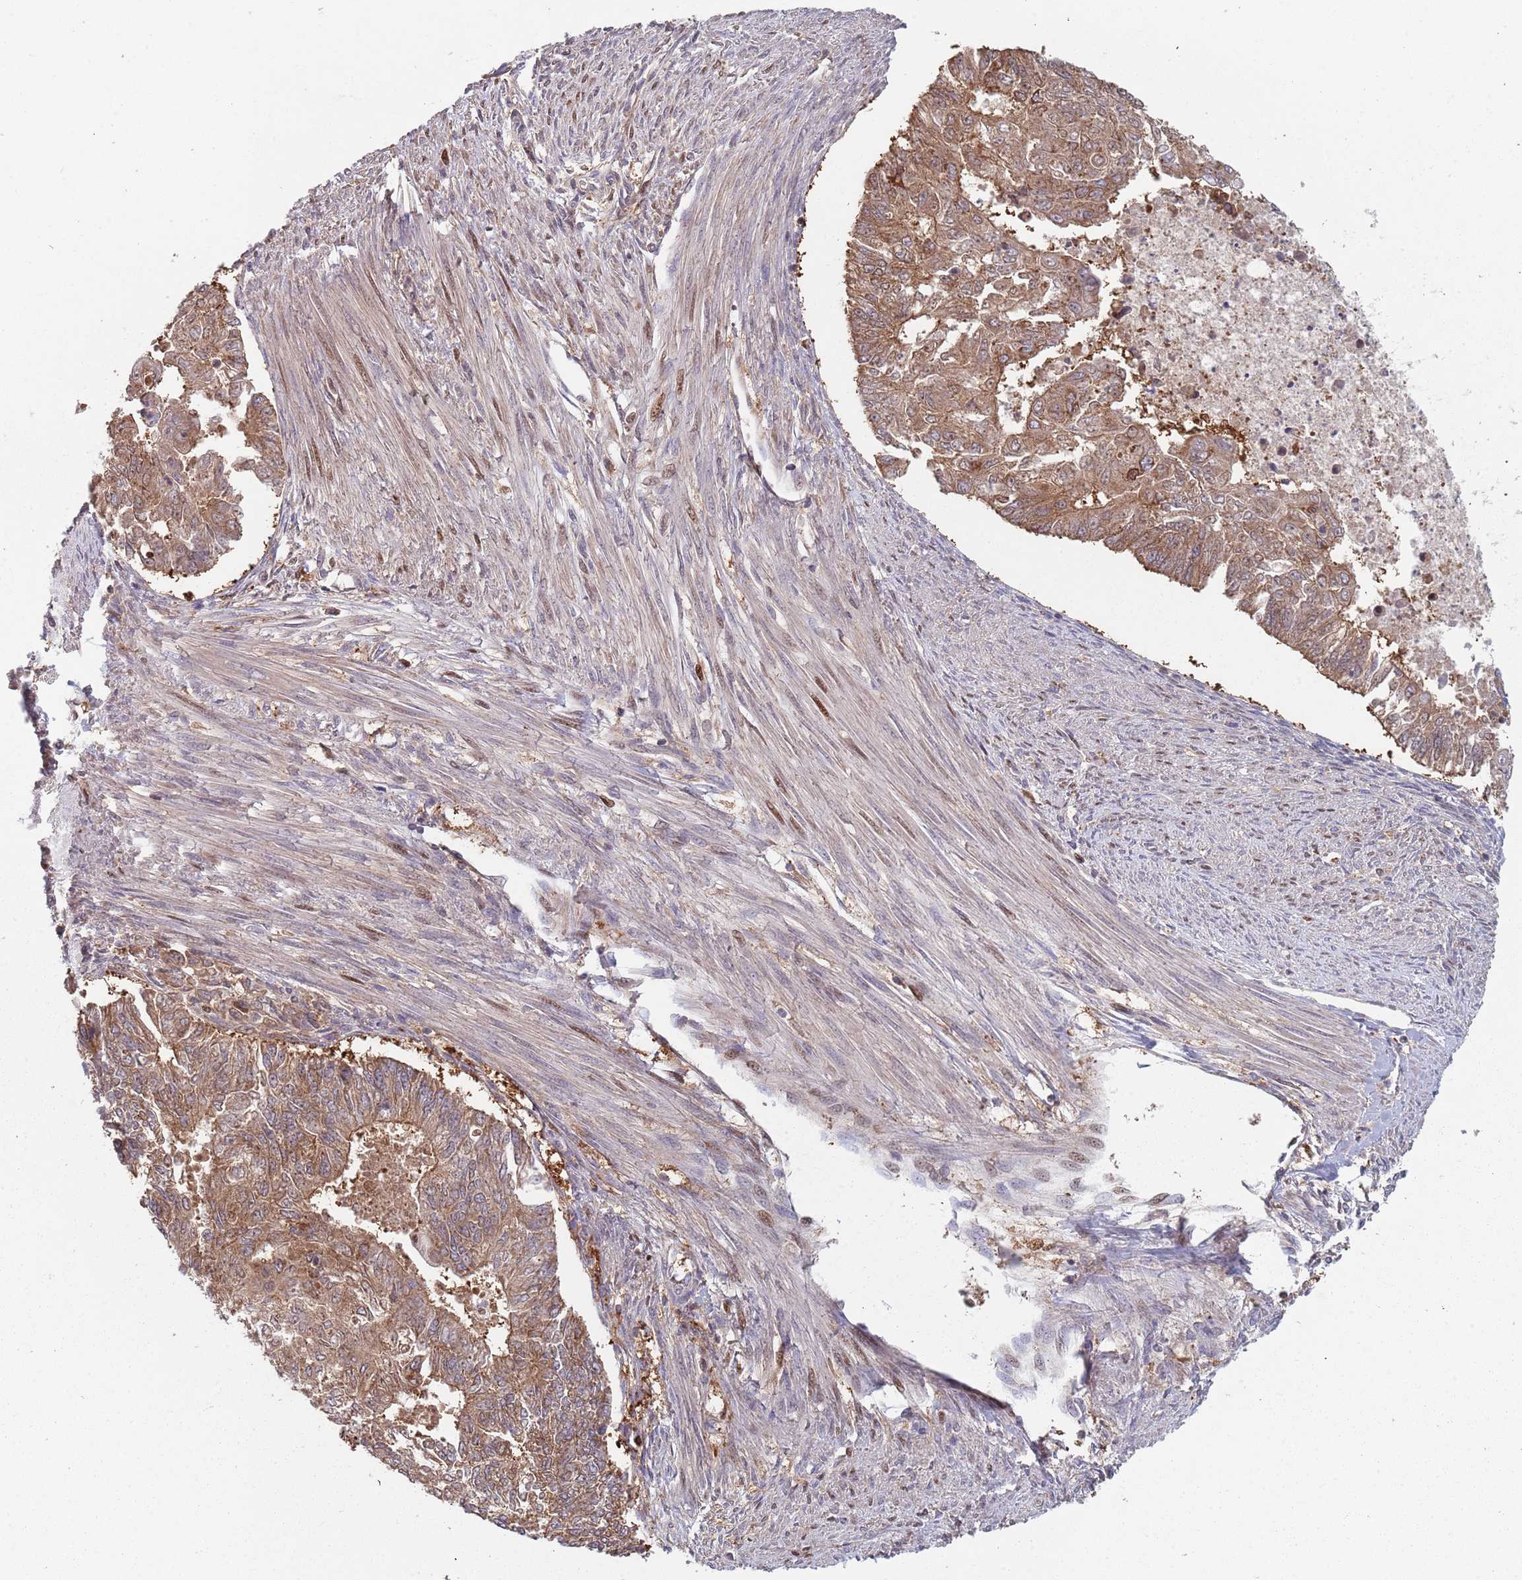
{"staining": {"intensity": "moderate", "quantity": ">75%", "location": "cytoplasmic/membranous"}, "tissue": "endometrial cancer", "cell_type": "Tumor cells", "image_type": "cancer", "snomed": [{"axis": "morphology", "description": "Adenocarcinoma, NOS"}, {"axis": "topography", "description": "Endometrium"}], "caption": "A photomicrograph of endometrial adenocarcinoma stained for a protein shows moderate cytoplasmic/membranous brown staining in tumor cells. (Brightfield microscopy of DAB IHC at high magnification).", "gene": "GDI2", "patient": {"sex": "female", "age": 32}}